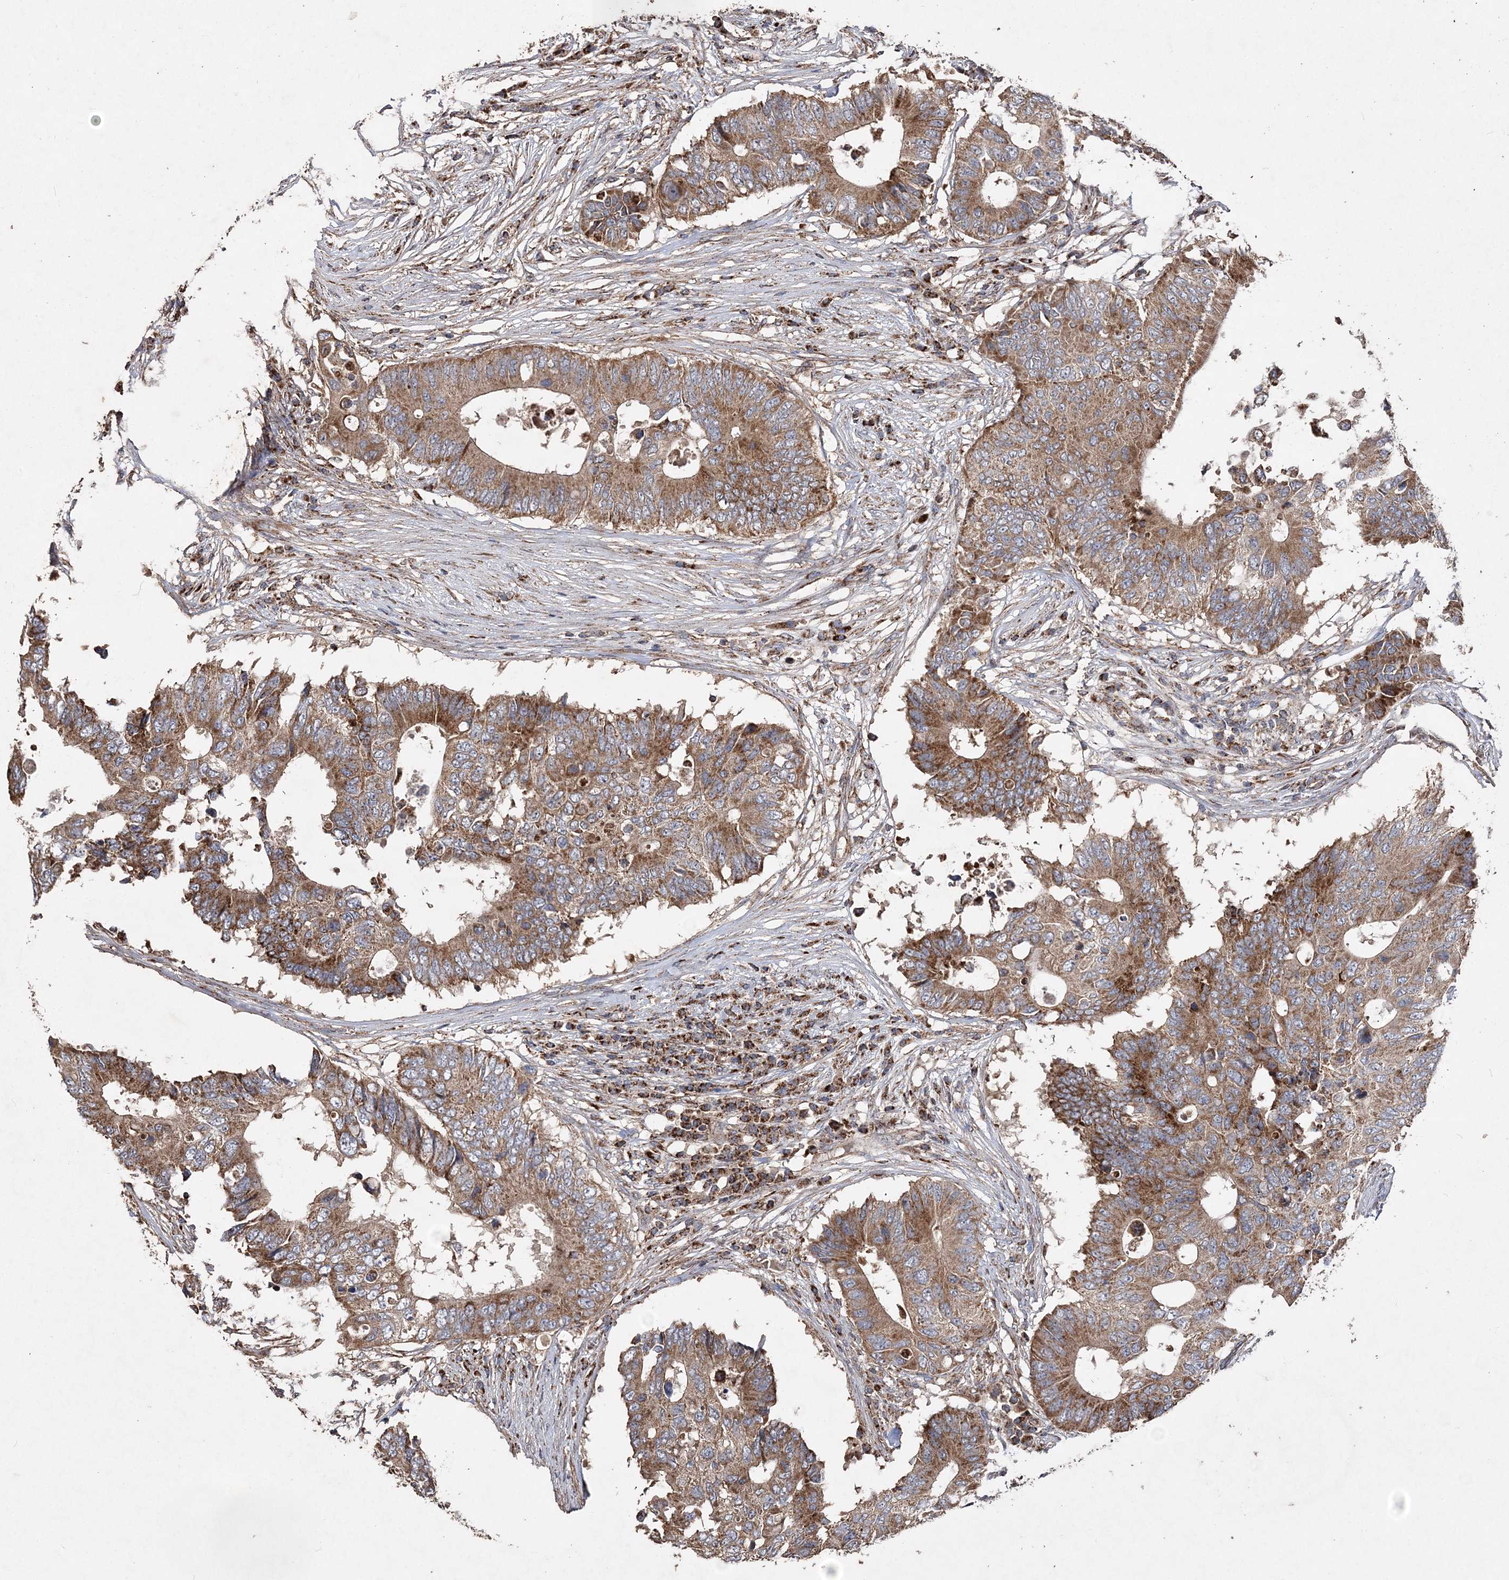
{"staining": {"intensity": "moderate", "quantity": ">75%", "location": "cytoplasmic/membranous"}, "tissue": "colorectal cancer", "cell_type": "Tumor cells", "image_type": "cancer", "snomed": [{"axis": "morphology", "description": "Adenocarcinoma, NOS"}, {"axis": "topography", "description": "Colon"}], "caption": "The immunohistochemical stain shows moderate cytoplasmic/membranous expression in tumor cells of colorectal cancer tissue.", "gene": "POC5", "patient": {"sex": "male", "age": 71}}